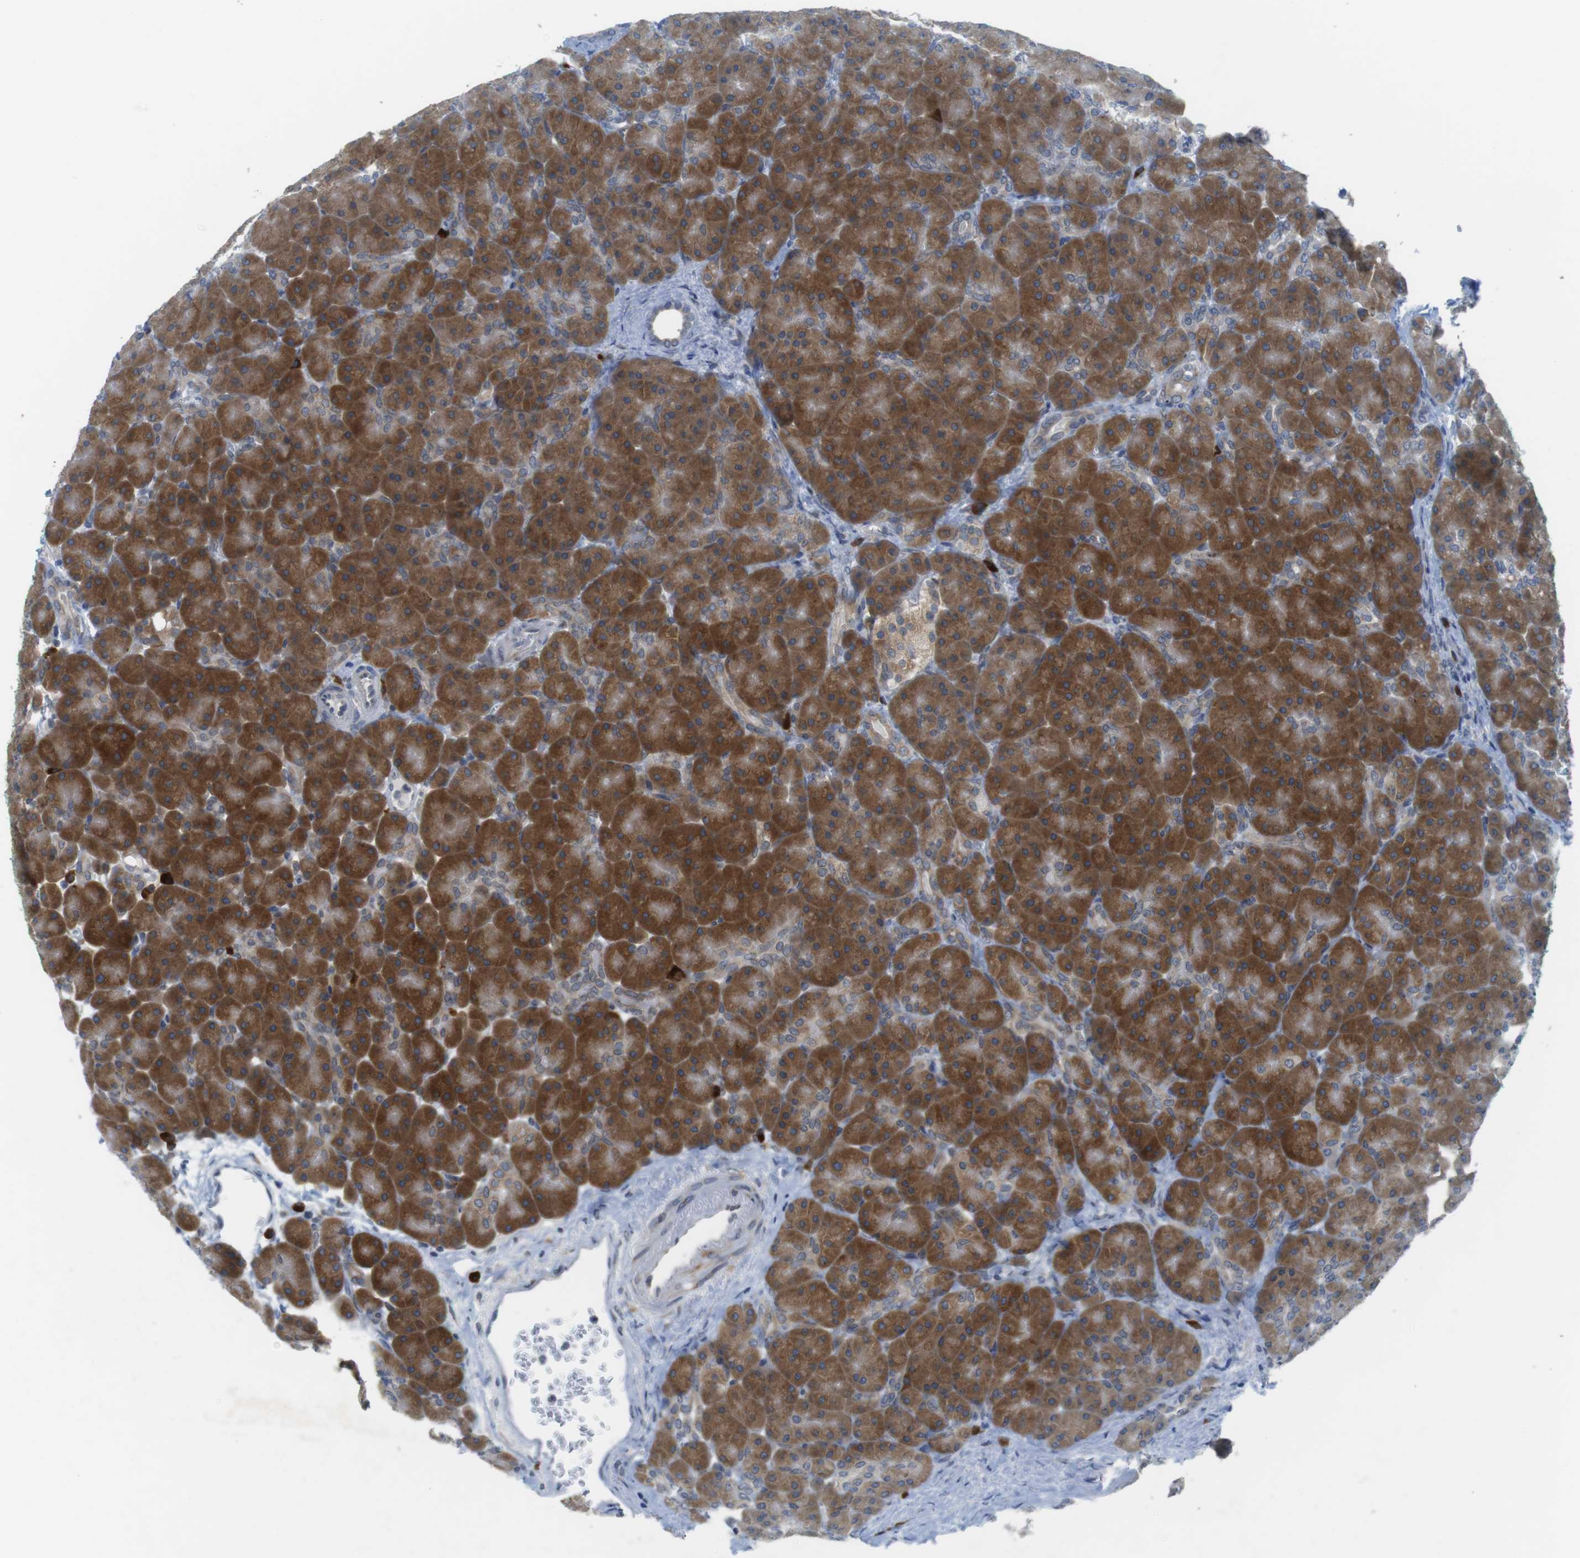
{"staining": {"intensity": "moderate", "quantity": ">75%", "location": "cytoplasmic/membranous"}, "tissue": "pancreas", "cell_type": "Exocrine glandular cells", "image_type": "normal", "snomed": [{"axis": "morphology", "description": "Normal tissue, NOS"}, {"axis": "topography", "description": "Pancreas"}], "caption": "Exocrine glandular cells demonstrate medium levels of moderate cytoplasmic/membranous expression in about >75% of cells in benign pancreas. (Stains: DAB (3,3'-diaminobenzidine) in brown, nuclei in blue, Microscopy: brightfield microscopy at high magnification).", "gene": "ERGIC3", "patient": {"sex": "male", "age": 66}}